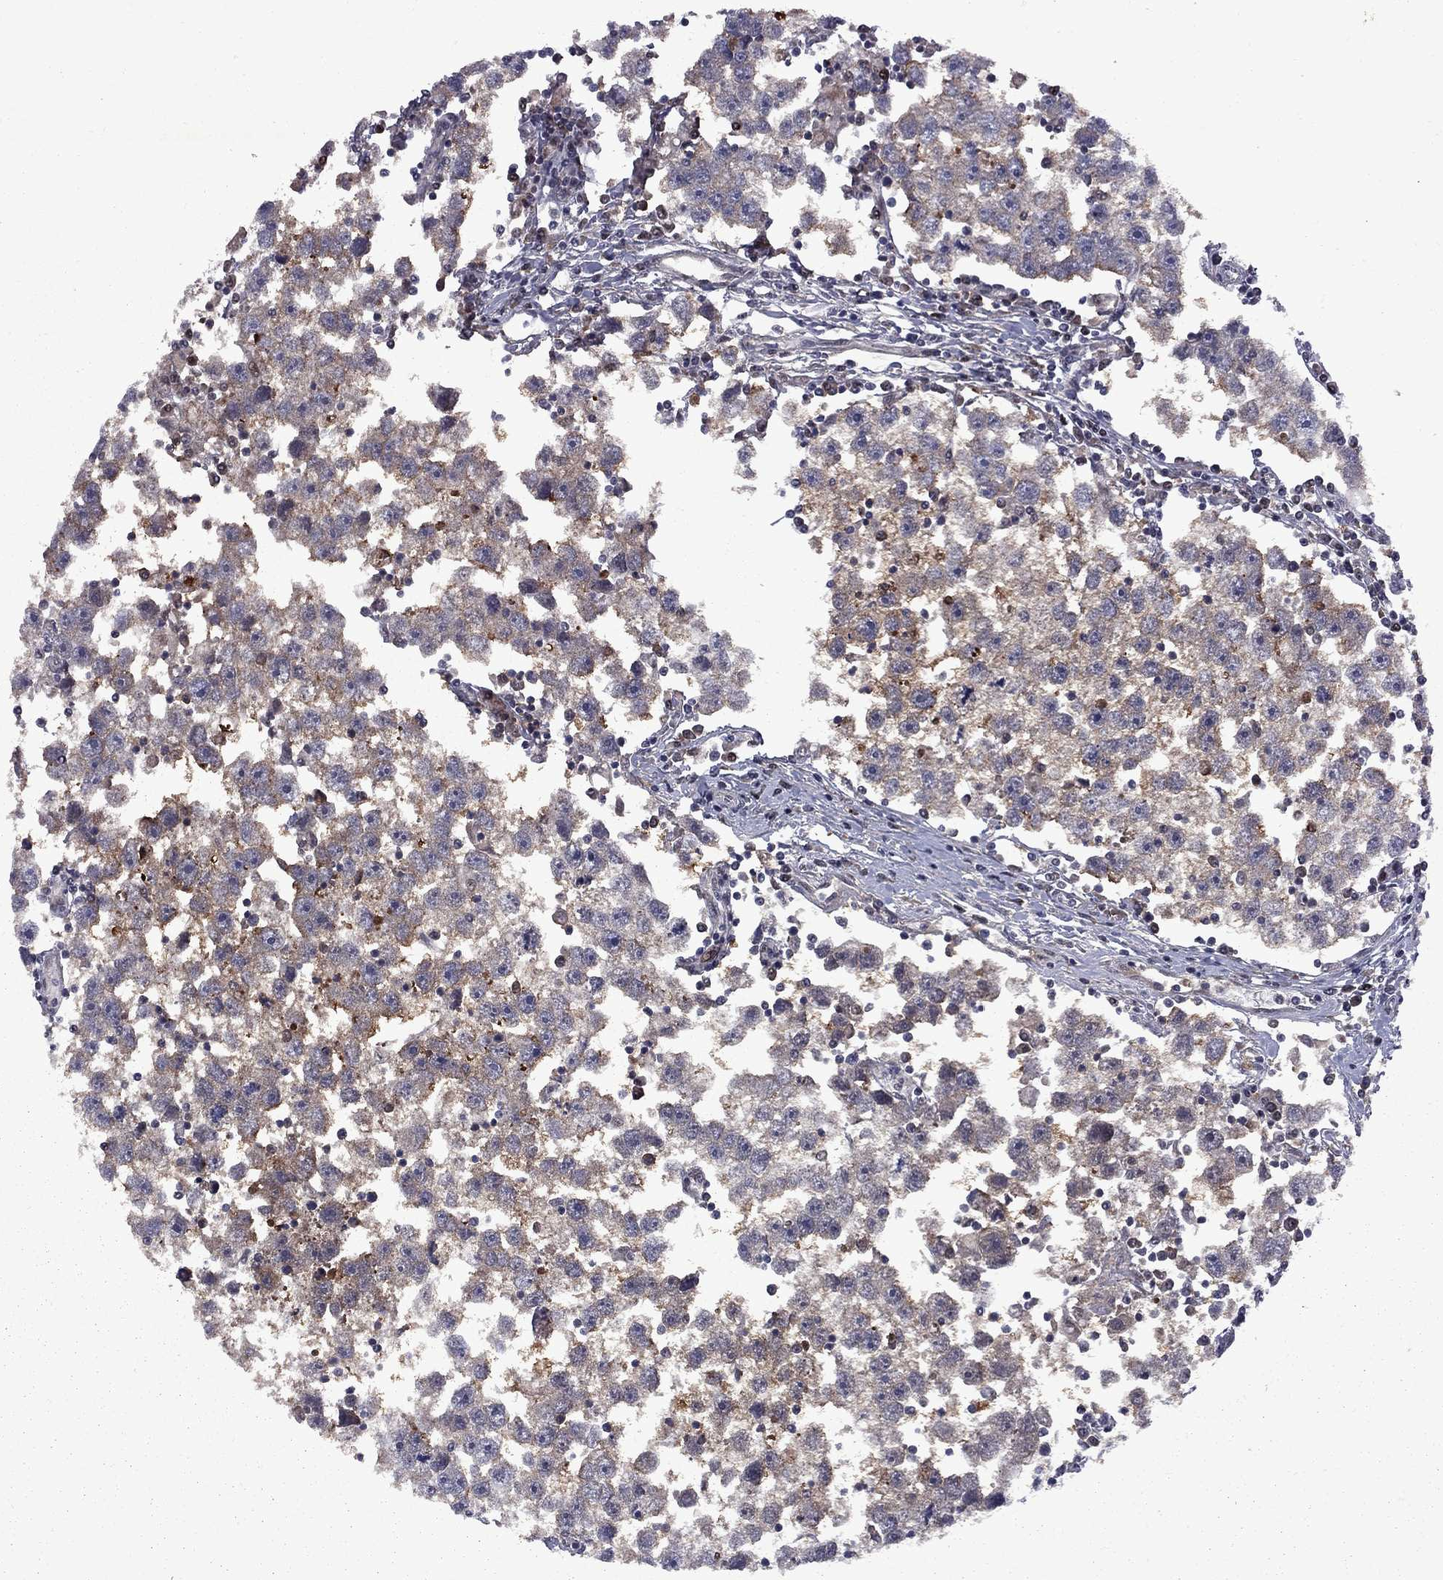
{"staining": {"intensity": "moderate", "quantity": ">75%", "location": "cytoplasmic/membranous"}, "tissue": "testis cancer", "cell_type": "Tumor cells", "image_type": "cancer", "snomed": [{"axis": "morphology", "description": "Seminoma, NOS"}, {"axis": "topography", "description": "Testis"}], "caption": "Moderate cytoplasmic/membranous staining for a protein is appreciated in approximately >75% of tumor cells of seminoma (testis) using IHC.", "gene": "IPP", "patient": {"sex": "male", "age": 30}}